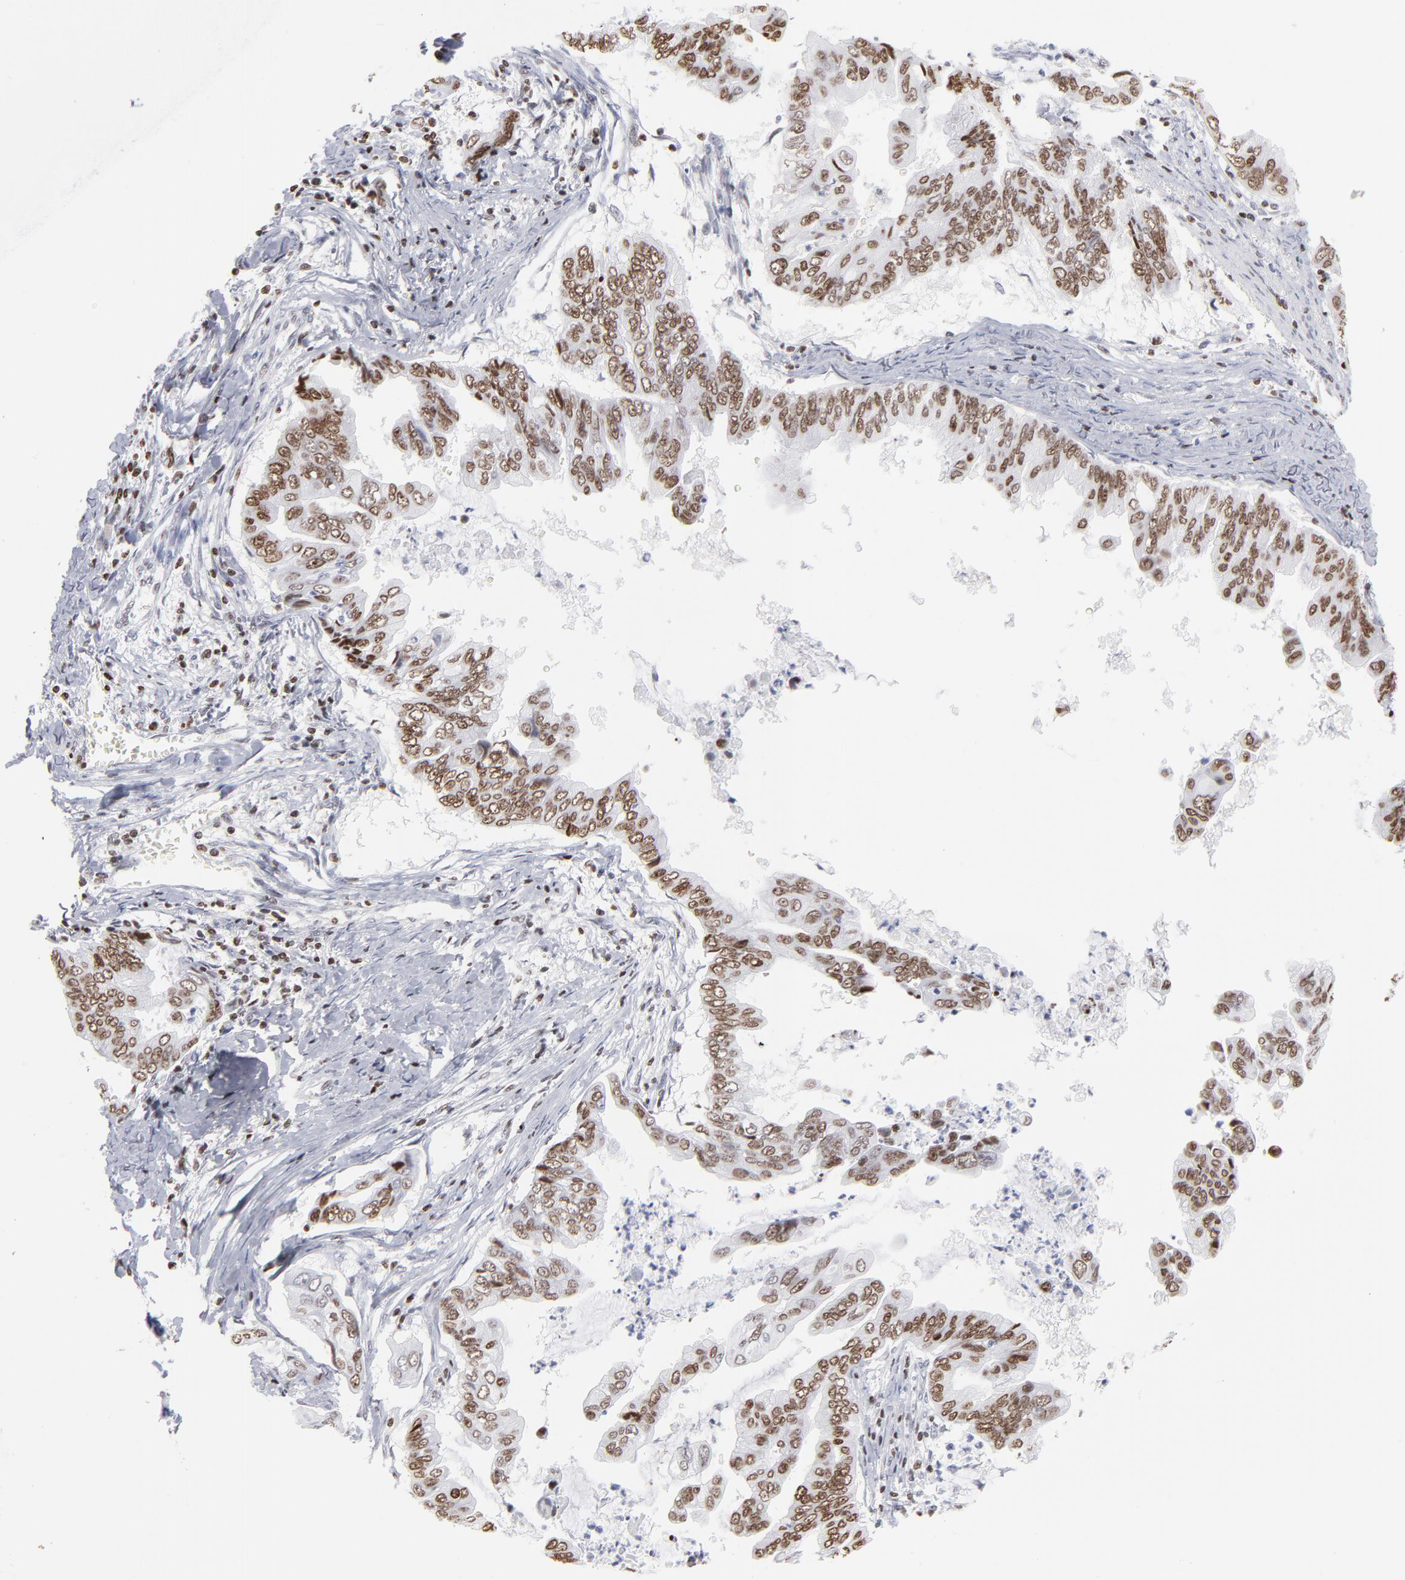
{"staining": {"intensity": "moderate", "quantity": ">75%", "location": "nuclear"}, "tissue": "stomach cancer", "cell_type": "Tumor cells", "image_type": "cancer", "snomed": [{"axis": "morphology", "description": "Adenocarcinoma, NOS"}, {"axis": "topography", "description": "Stomach, upper"}], "caption": "Immunohistochemistry photomicrograph of neoplastic tissue: stomach cancer stained using IHC demonstrates medium levels of moderate protein expression localized specifically in the nuclear of tumor cells, appearing as a nuclear brown color.", "gene": "PARP1", "patient": {"sex": "male", "age": 80}}